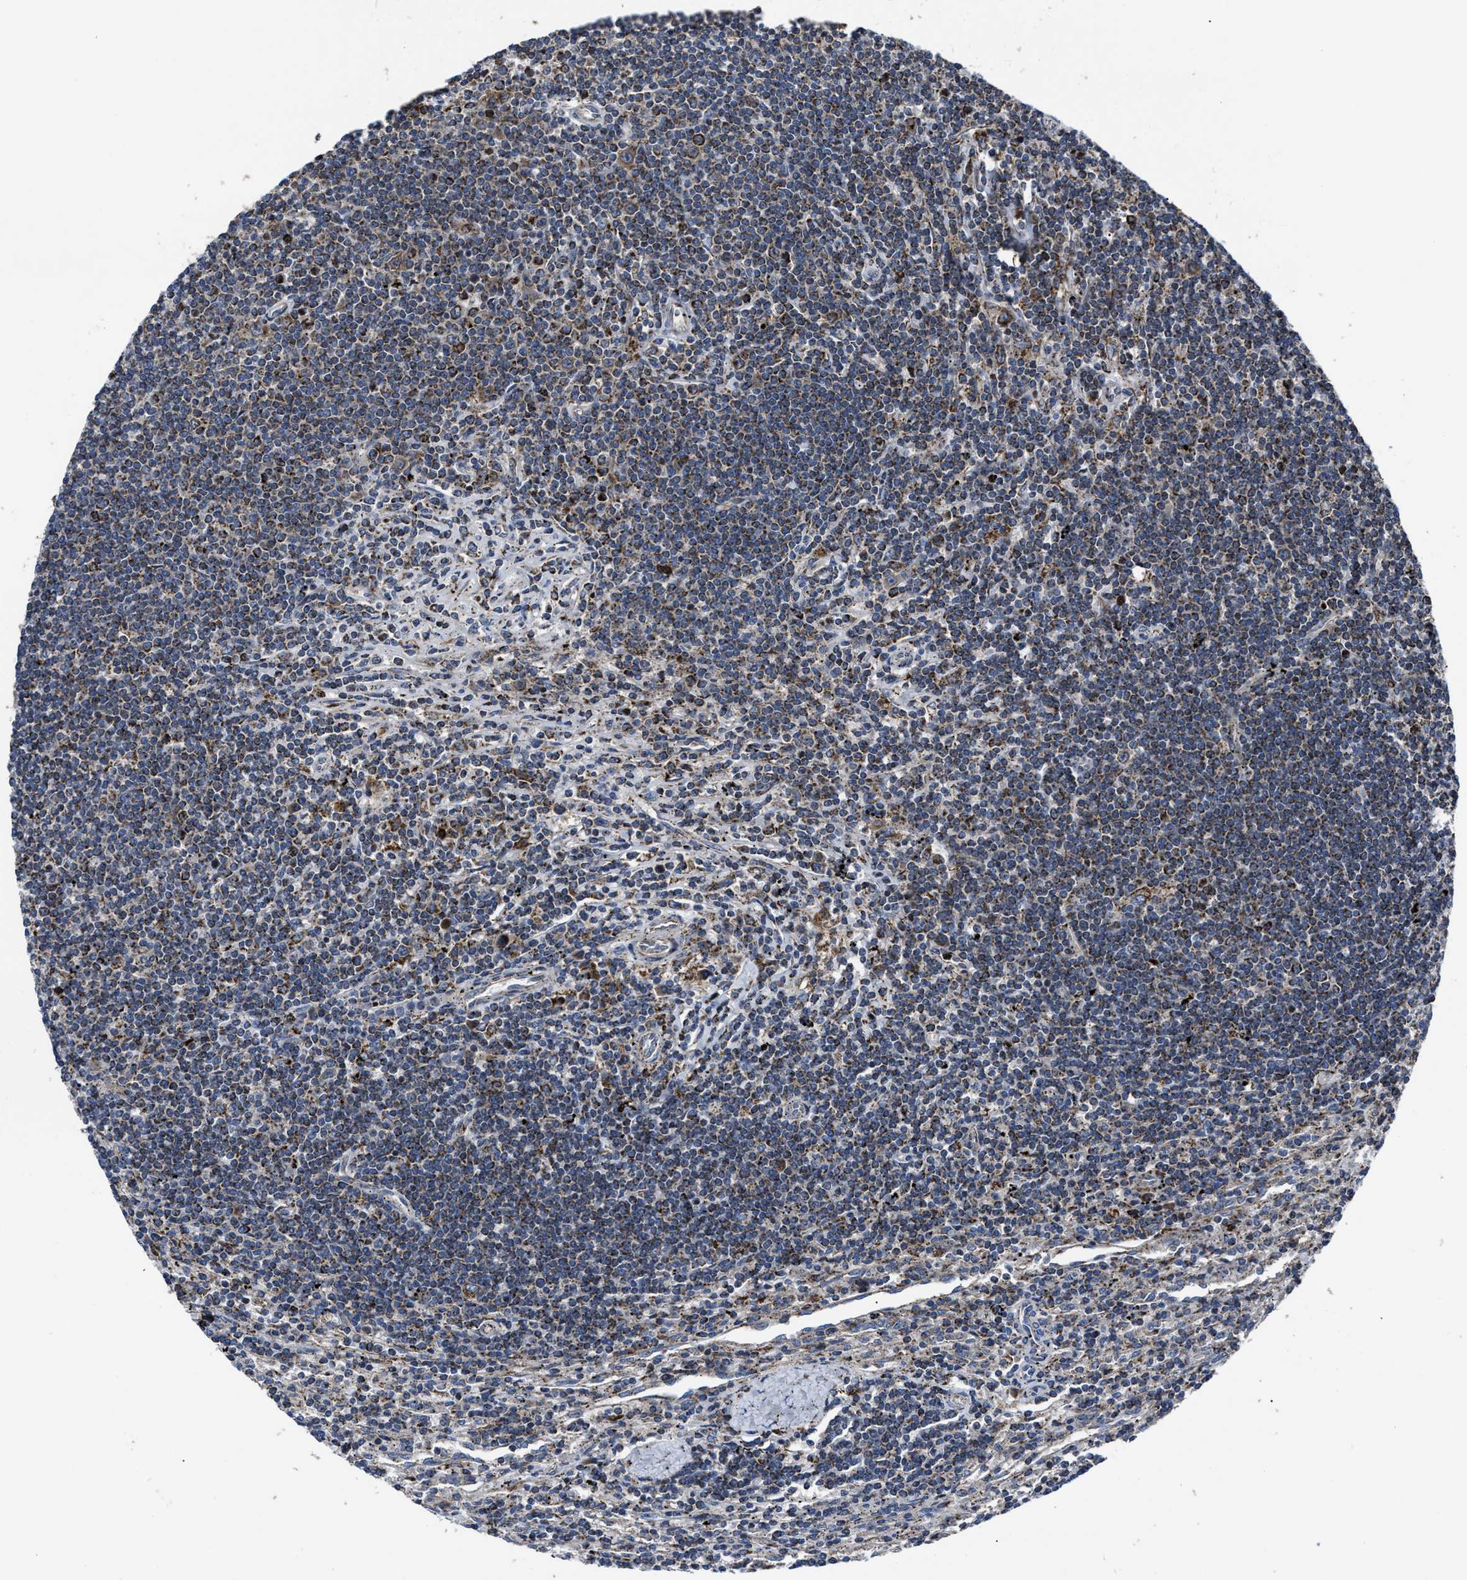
{"staining": {"intensity": "strong", "quantity": "25%-75%", "location": "cytoplasmic/membranous"}, "tissue": "lymphoma", "cell_type": "Tumor cells", "image_type": "cancer", "snomed": [{"axis": "morphology", "description": "Malignant lymphoma, non-Hodgkin's type, Low grade"}, {"axis": "topography", "description": "Spleen"}], "caption": "DAB (3,3'-diaminobenzidine) immunohistochemical staining of human lymphoma demonstrates strong cytoplasmic/membranous protein positivity in about 25%-75% of tumor cells.", "gene": "PASK", "patient": {"sex": "male", "age": 76}}